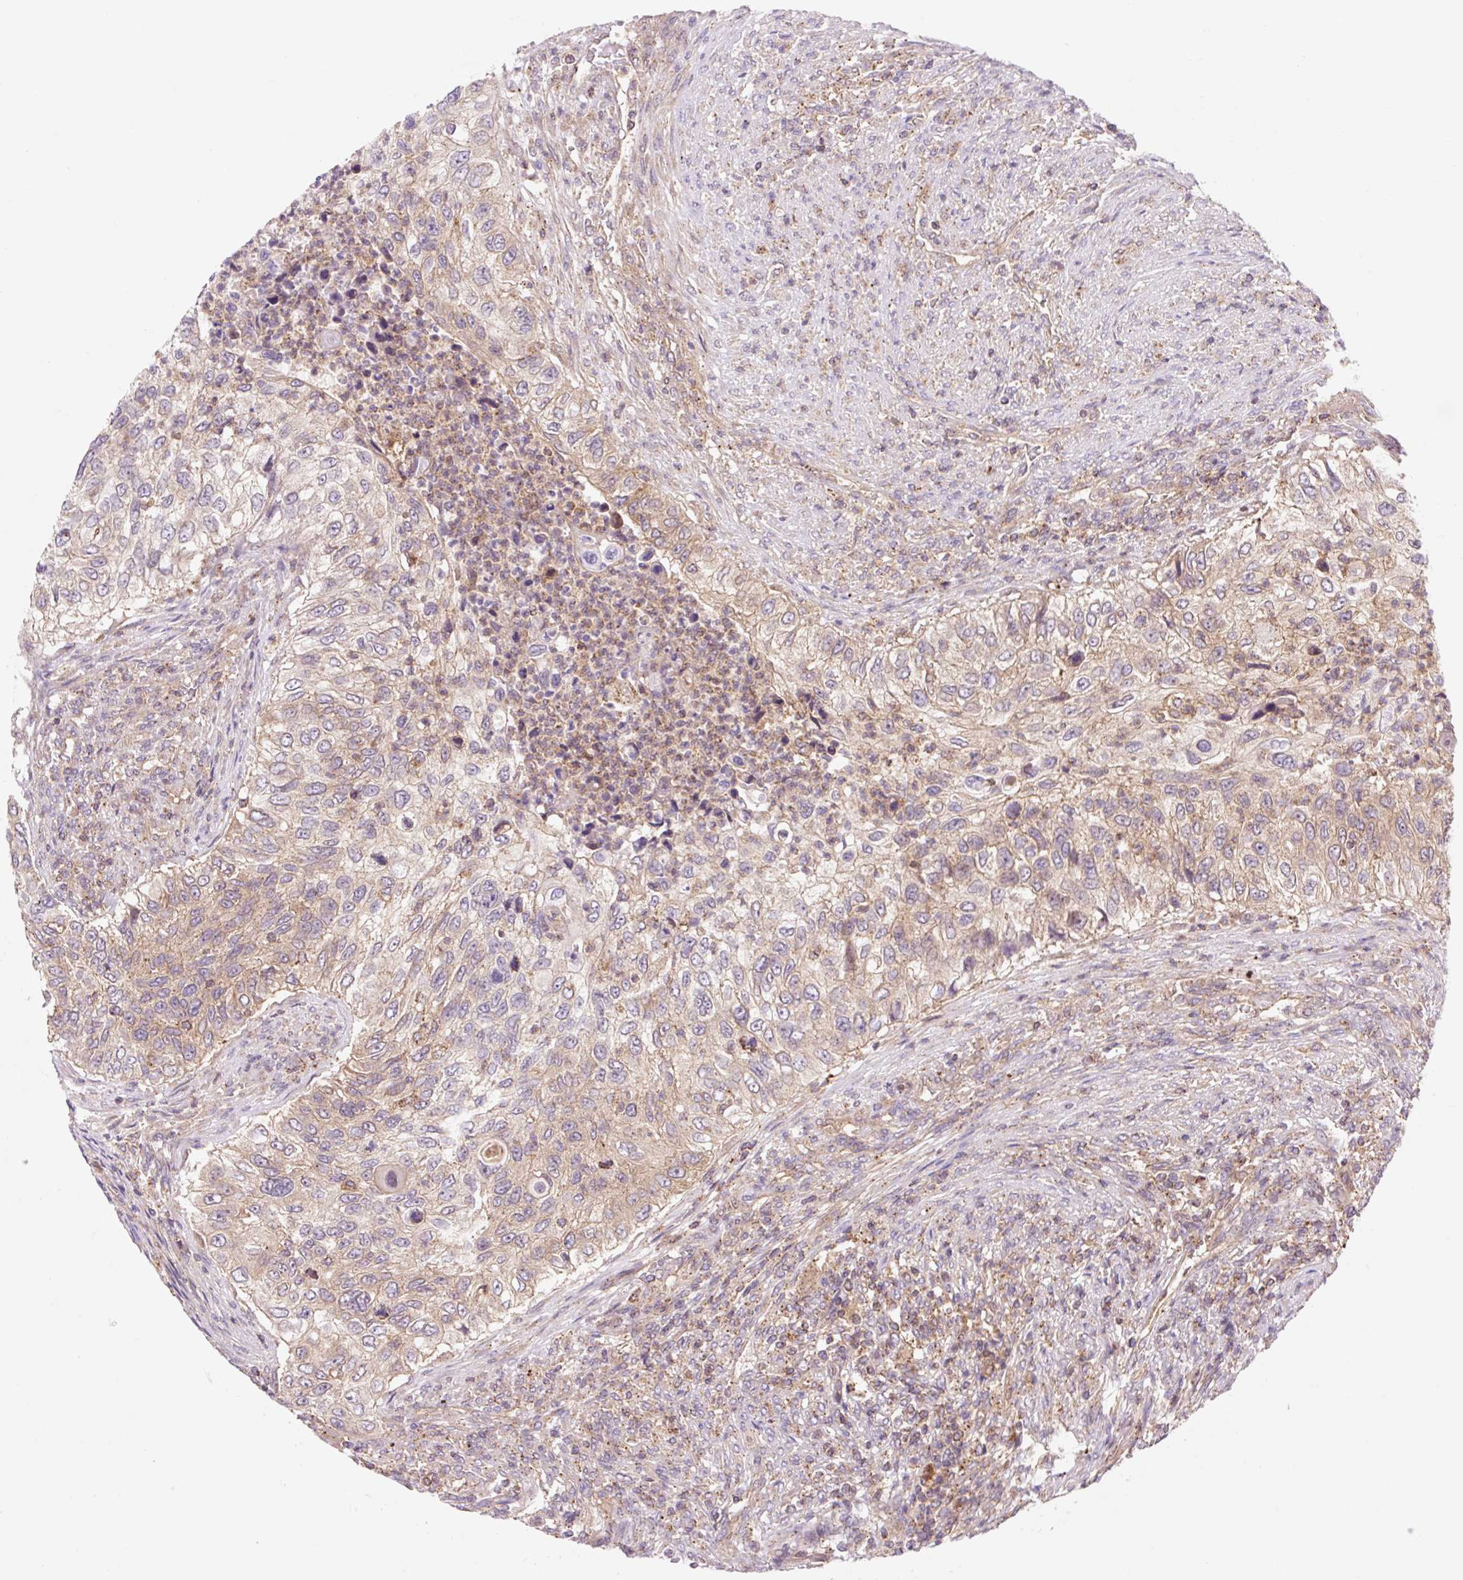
{"staining": {"intensity": "weak", "quantity": ">75%", "location": "cytoplasmic/membranous"}, "tissue": "urothelial cancer", "cell_type": "Tumor cells", "image_type": "cancer", "snomed": [{"axis": "morphology", "description": "Urothelial carcinoma, High grade"}, {"axis": "topography", "description": "Urinary bladder"}], "caption": "DAB immunohistochemical staining of high-grade urothelial carcinoma demonstrates weak cytoplasmic/membranous protein staining in about >75% of tumor cells.", "gene": "VPS4A", "patient": {"sex": "female", "age": 60}}